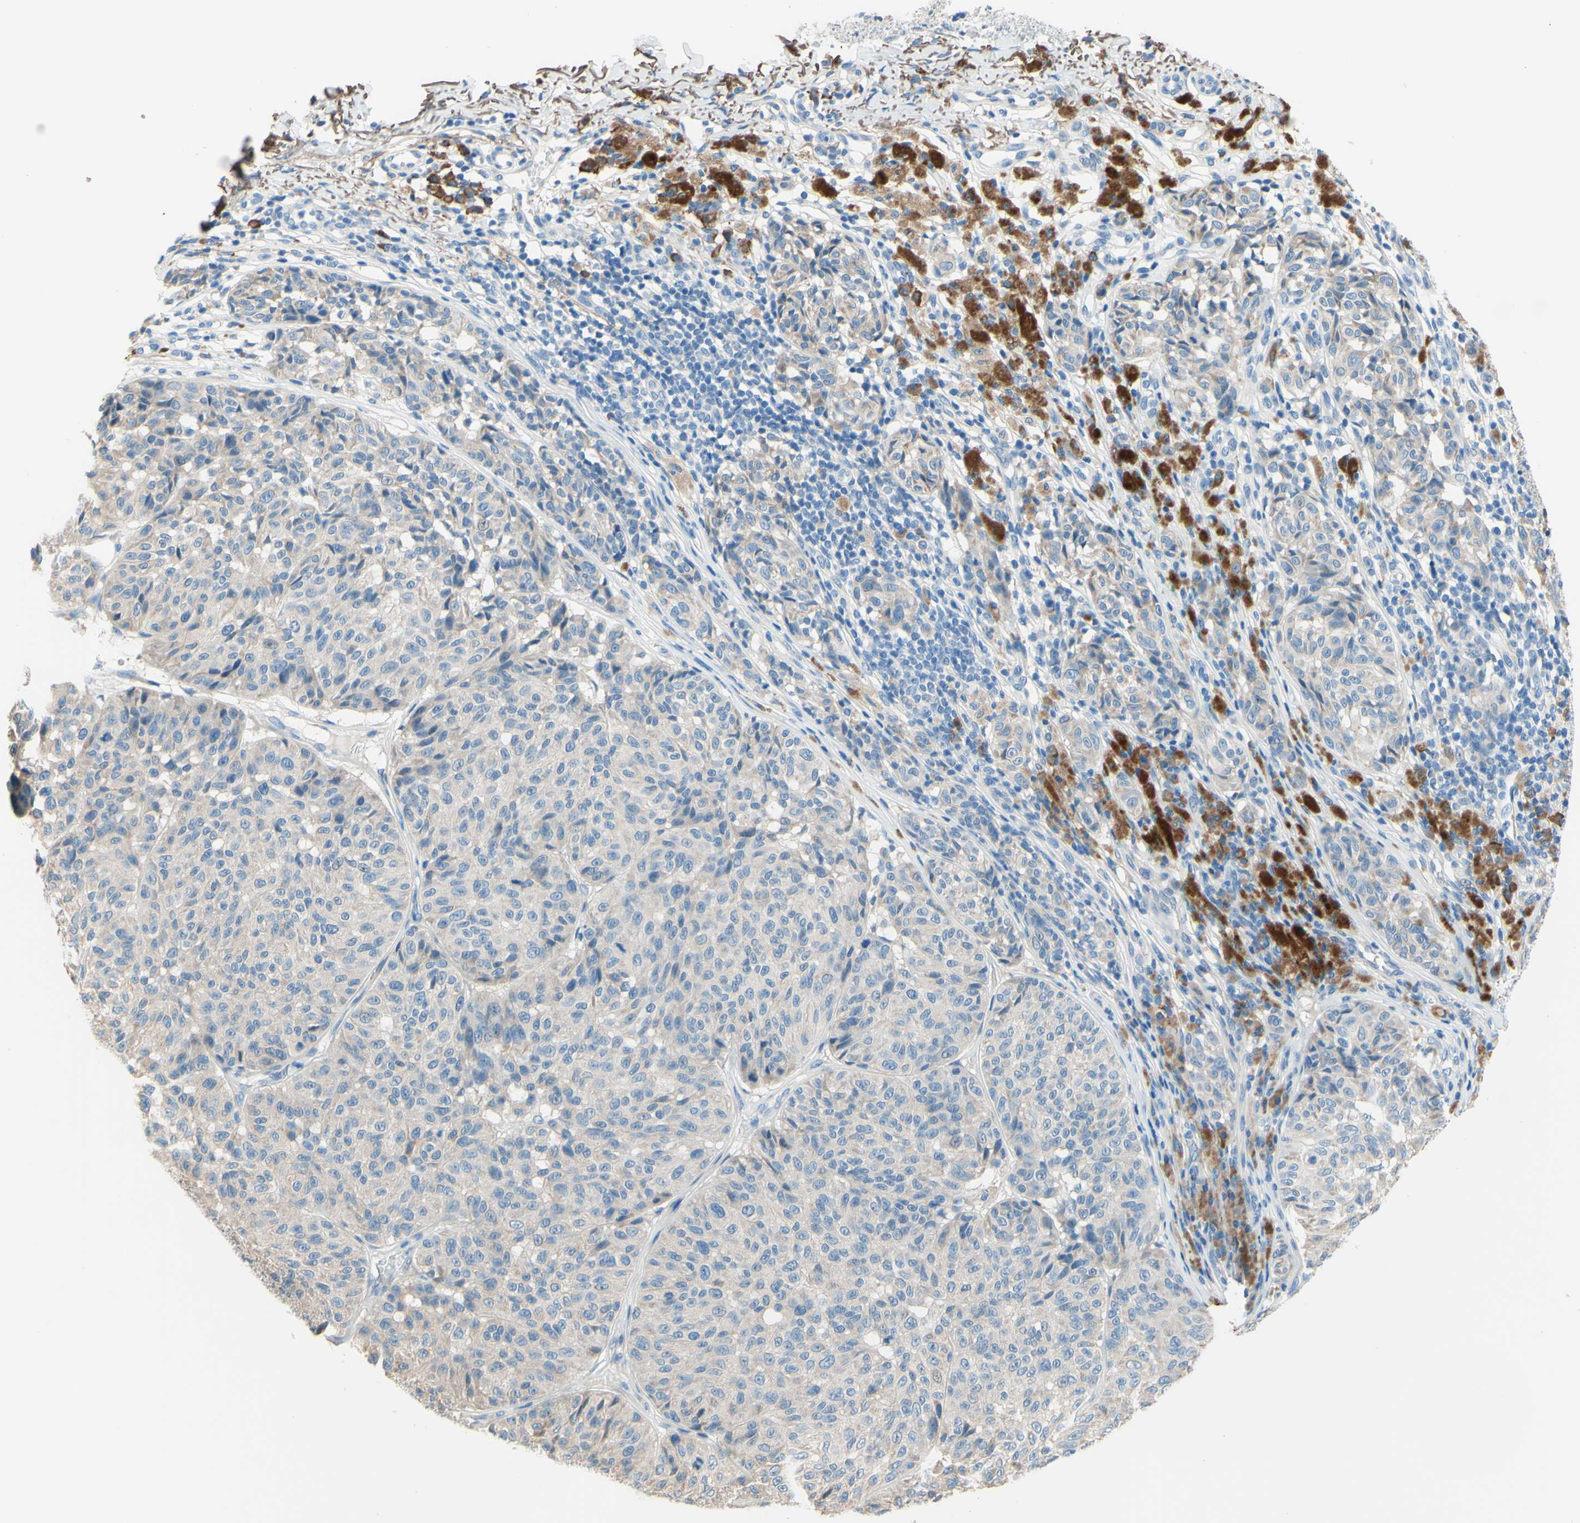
{"staining": {"intensity": "negative", "quantity": "none", "location": "none"}, "tissue": "melanoma", "cell_type": "Tumor cells", "image_type": "cancer", "snomed": [{"axis": "morphology", "description": "Malignant melanoma, NOS"}, {"axis": "topography", "description": "Skin"}], "caption": "Melanoma stained for a protein using immunohistochemistry (IHC) exhibits no positivity tumor cells.", "gene": "PASD1", "patient": {"sex": "female", "age": 46}}